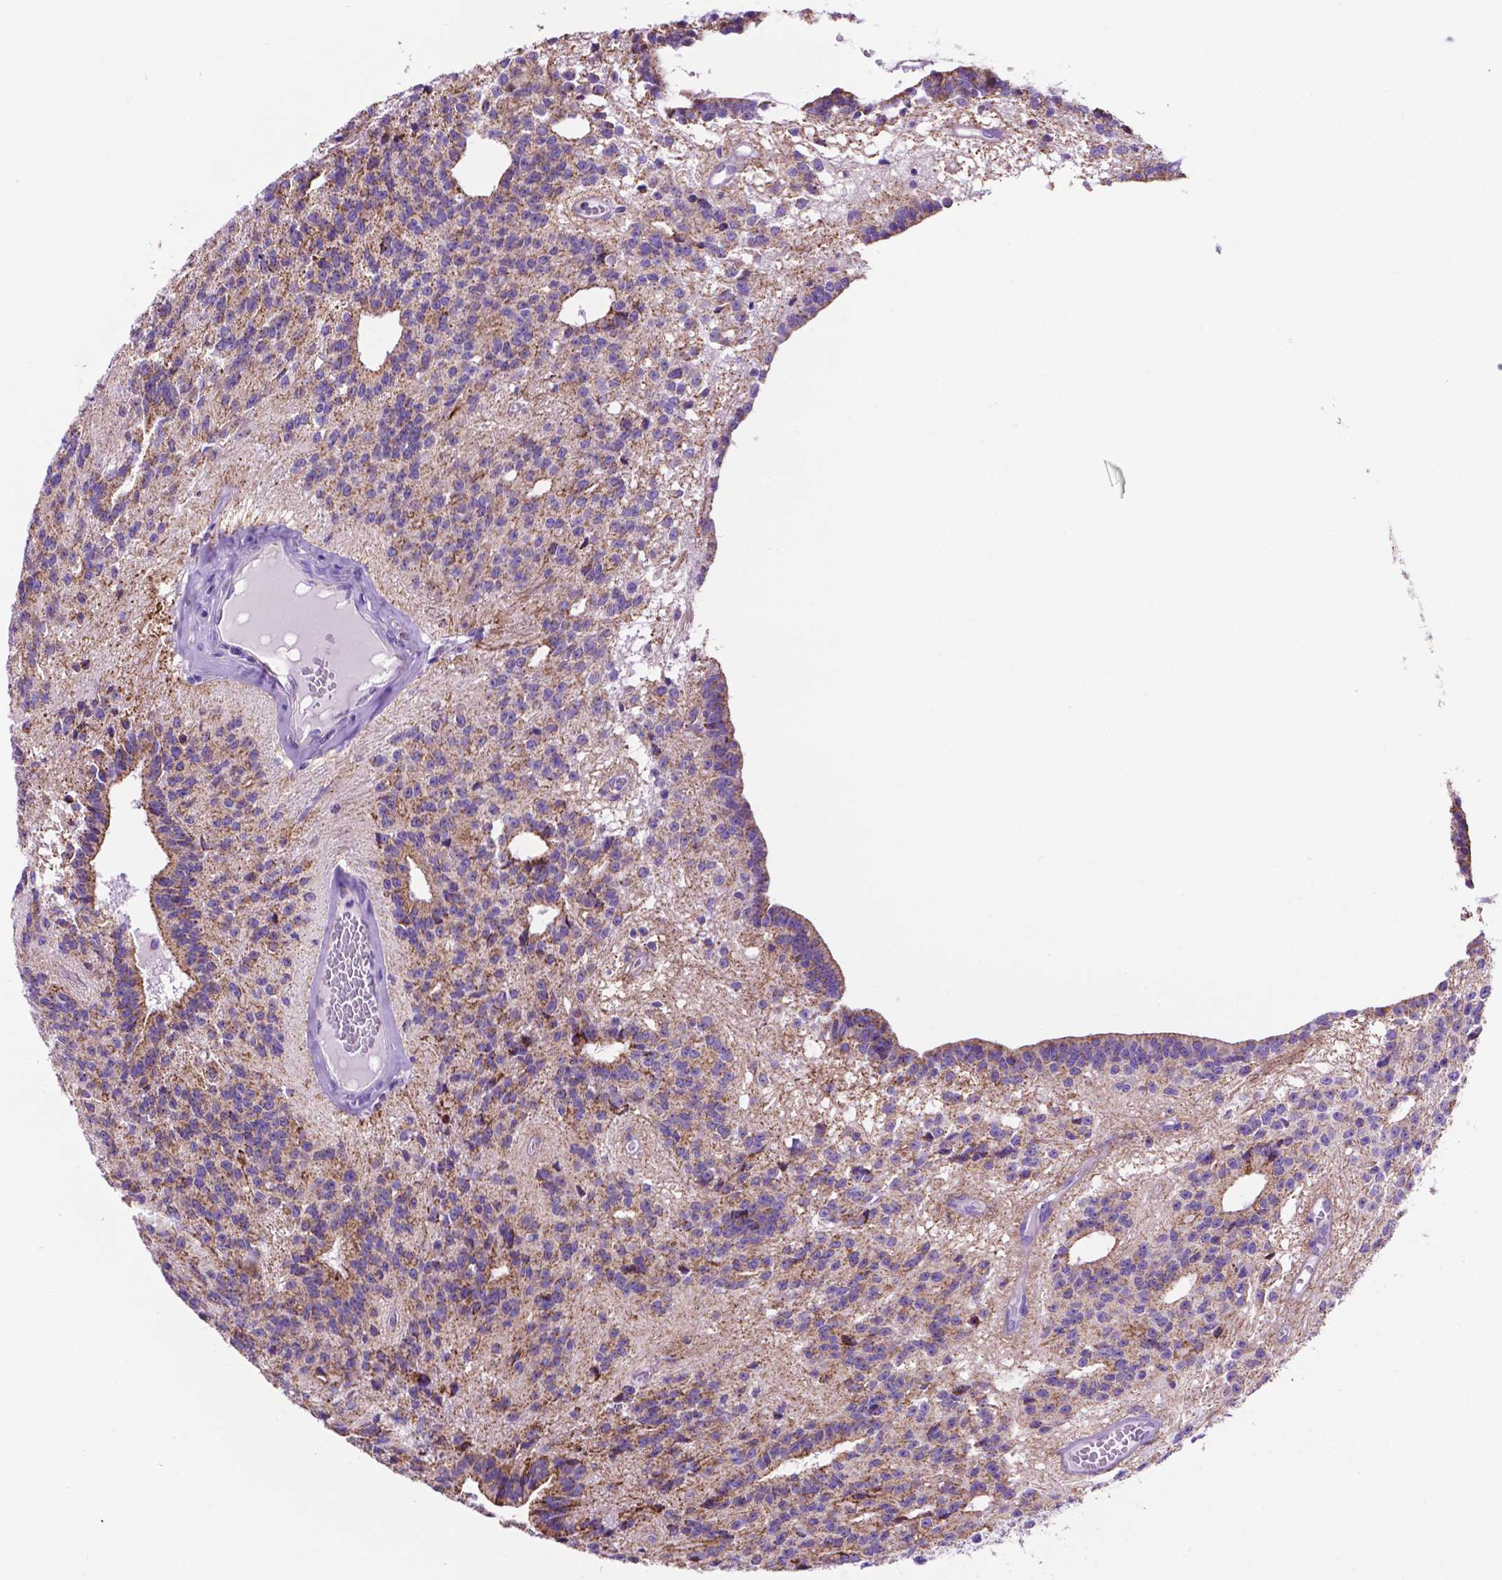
{"staining": {"intensity": "moderate", "quantity": ">75%", "location": "cytoplasmic/membranous"}, "tissue": "glioma", "cell_type": "Tumor cells", "image_type": "cancer", "snomed": [{"axis": "morphology", "description": "Glioma, malignant, Low grade"}, {"axis": "topography", "description": "Brain"}], "caption": "Moderate cytoplasmic/membranous protein staining is appreciated in approximately >75% of tumor cells in glioma.", "gene": "GDPD5", "patient": {"sex": "male", "age": 31}}